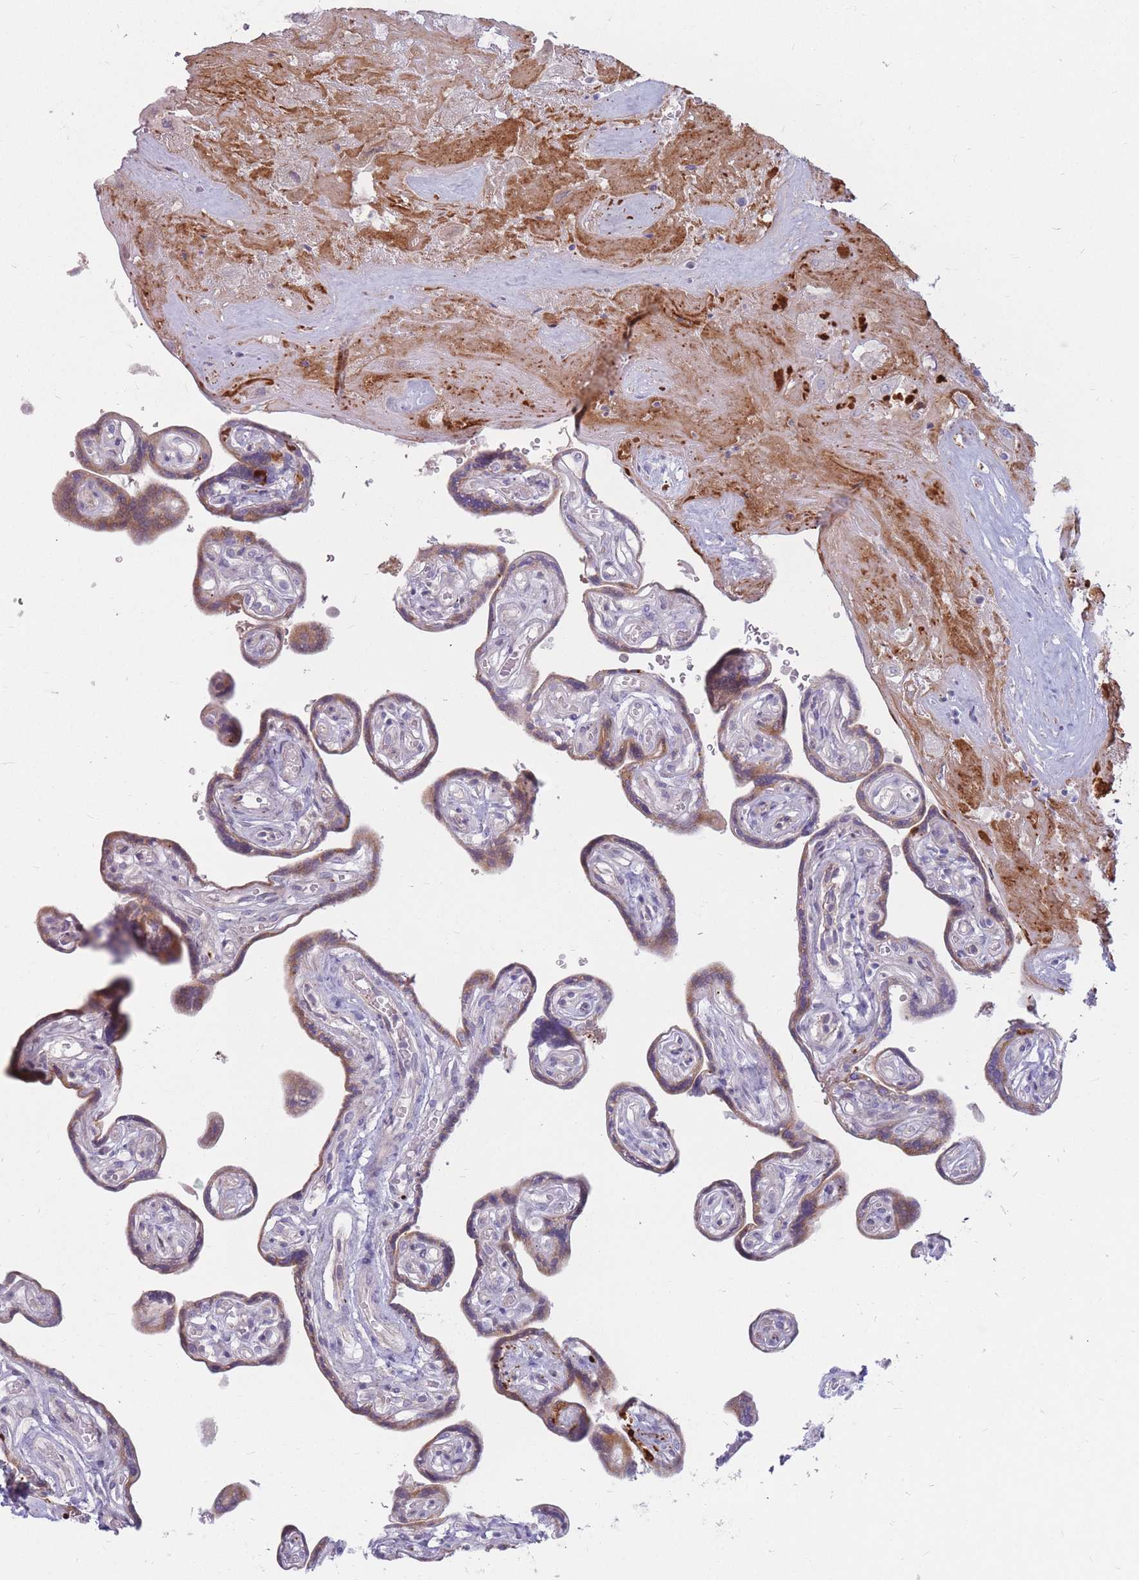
{"staining": {"intensity": "weak", "quantity": "25%-75%", "location": "cytoplasmic/membranous"}, "tissue": "placenta", "cell_type": "Trophoblastic cells", "image_type": "normal", "snomed": [{"axis": "morphology", "description": "Normal tissue, NOS"}, {"axis": "topography", "description": "Placenta"}], "caption": "Immunohistochemistry staining of unremarkable placenta, which shows low levels of weak cytoplasmic/membranous positivity in approximately 25%-75% of trophoblastic cells indicating weak cytoplasmic/membranous protein staining. The staining was performed using DAB (brown) for protein detection and nuclei were counterstained in hematoxylin (blue).", "gene": "PTGDR", "patient": {"sex": "female", "age": 32}}